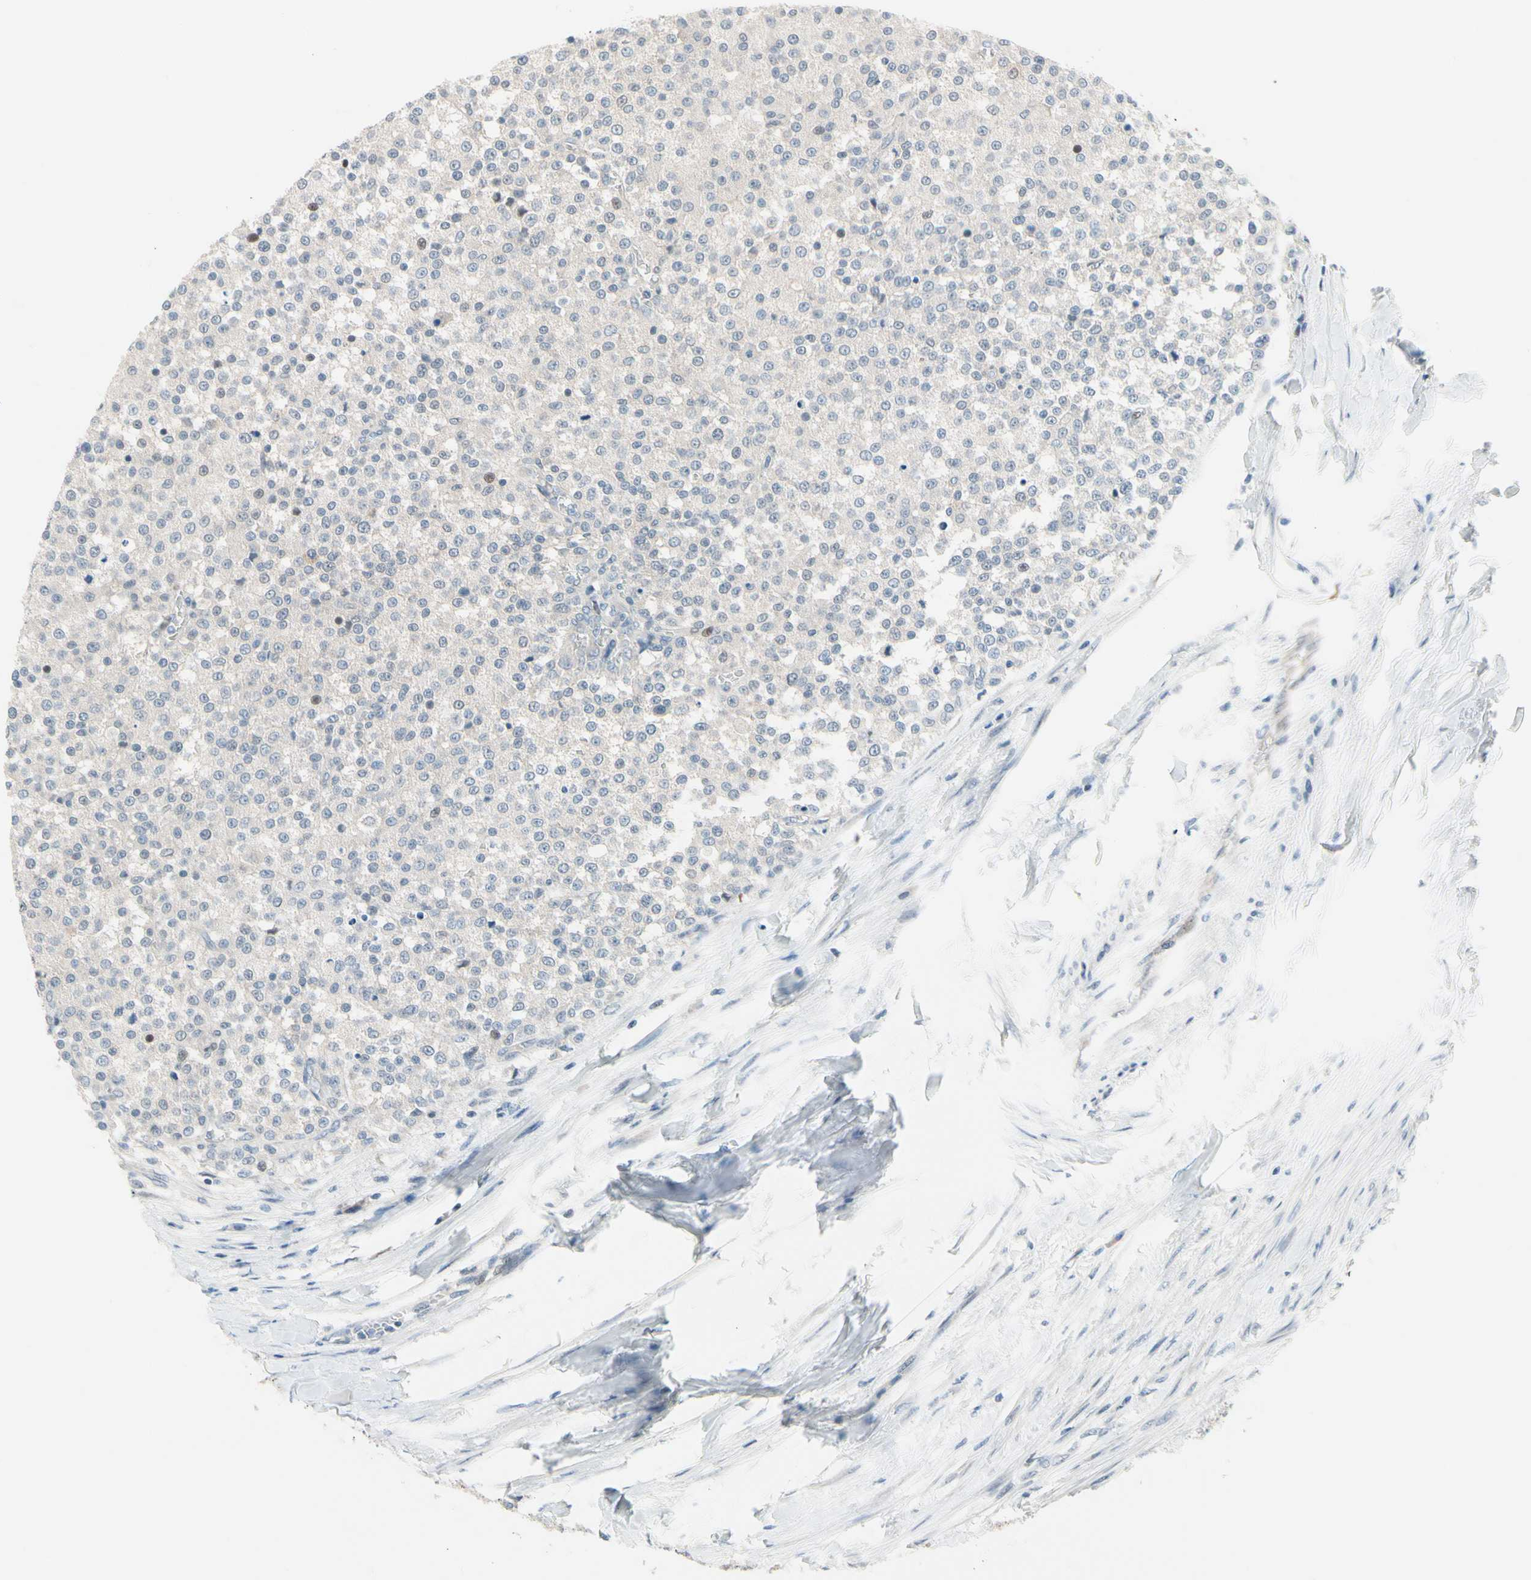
{"staining": {"intensity": "negative", "quantity": "none", "location": "none"}, "tissue": "testis cancer", "cell_type": "Tumor cells", "image_type": "cancer", "snomed": [{"axis": "morphology", "description": "Seminoma, NOS"}, {"axis": "topography", "description": "Testis"}], "caption": "High power microscopy histopathology image of an immunohistochemistry (IHC) histopathology image of testis cancer, revealing no significant expression in tumor cells. The staining is performed using DAB brown chromogen with nuclei counter-stained in using hematoxylin.", "gene": "CFAP36", "patient": {"sex": "male", "age": 59}}